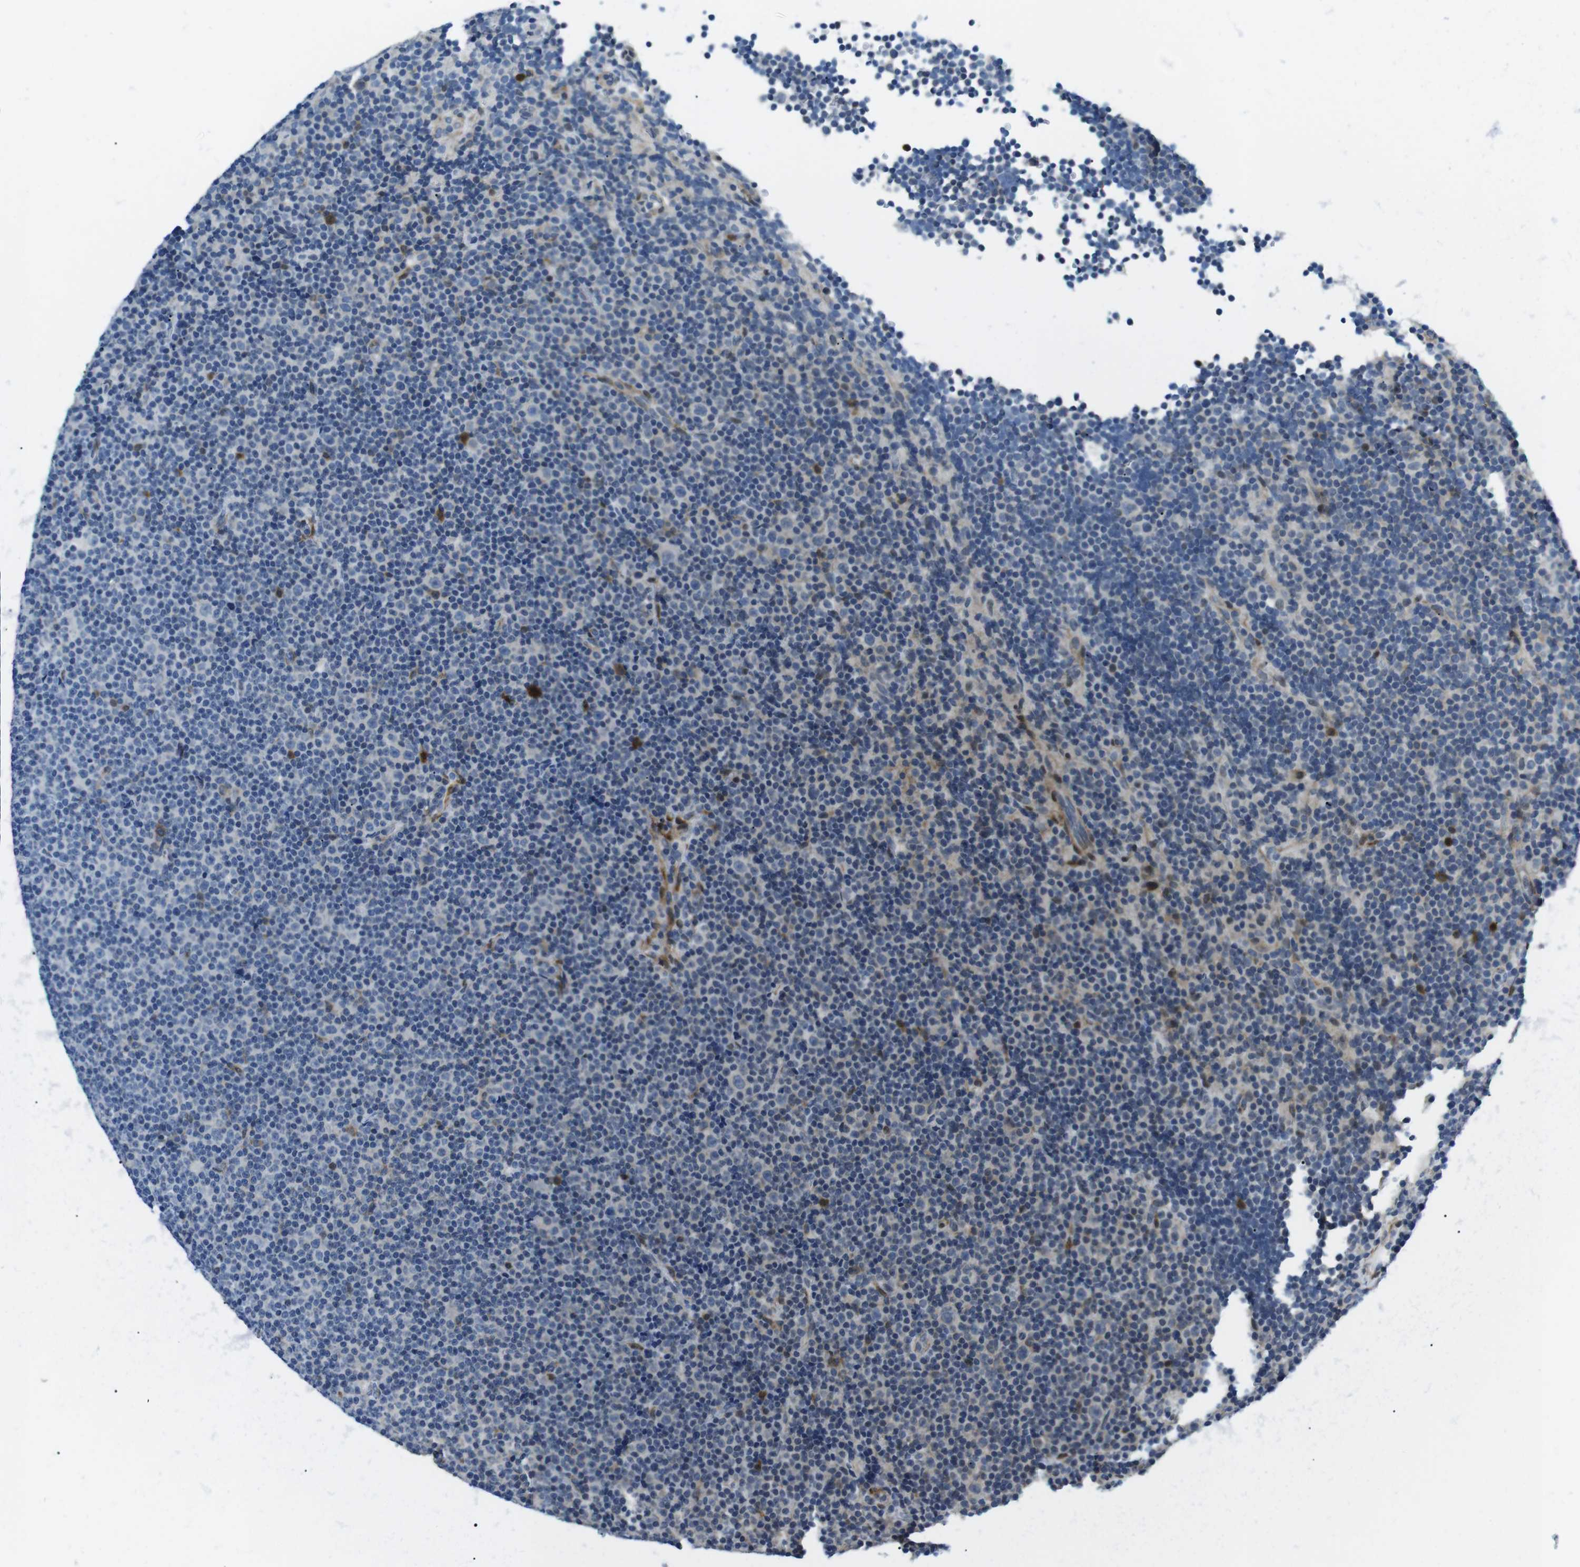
{"staining": {"intensity": "negative", "quantity": "none", "location": "none"}, "tissue": "lymphoma", "cell_type": "Tumor cells", "image_type": "cancer", "snomed": [{"axis": "morphology", "description": "Malignant lymphoma, non-Hodgkin's type, Low grade"}, {"axis": "topography", "description": "Lymph node"}], "caption": "This is an immunohistochemistry (IHC) photomicrograph of human lymphoma. There is no expression in tumor cells.", "gene": "PHLDA1", "patient": {"sex": "female", "age": 67}}